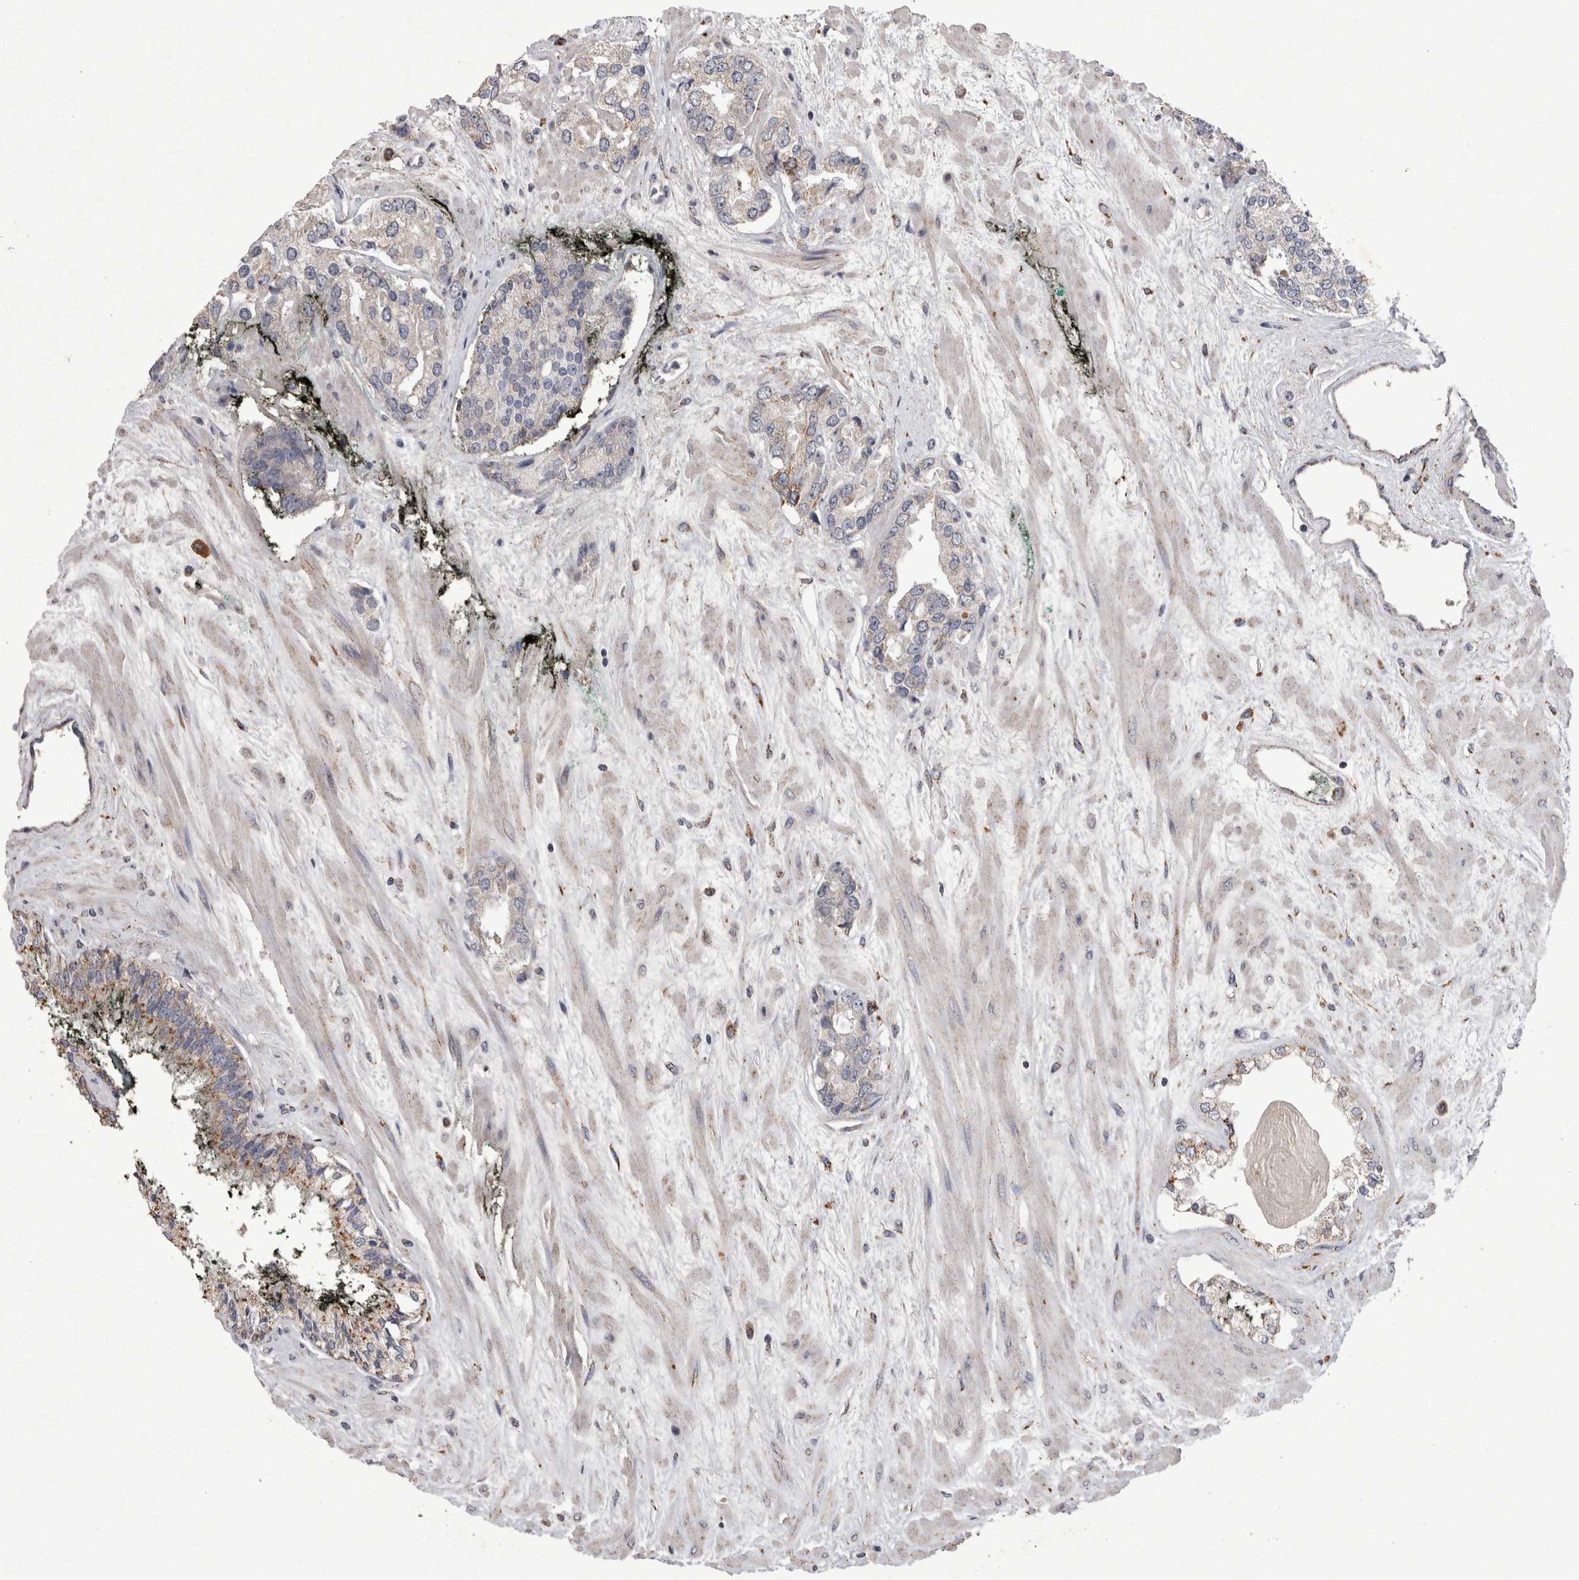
{"staining": {"intensity": "negative", "quantity": "none", "location": "none"}, "tissue": "prostate cancer", "cell_type": "Tumor cells", "image_type": "cancer", "snomed": [{"axis": "morphology", "description": "Adenocarcinoma, High grade"}, {"axis": "topography", "description": "Prostate"}], "caption": "Protein analysis of prostate cancer shows no significant expression in tumor cells.", "gene": "DKK3", "patient": {"sex": "male", "age": 71}}